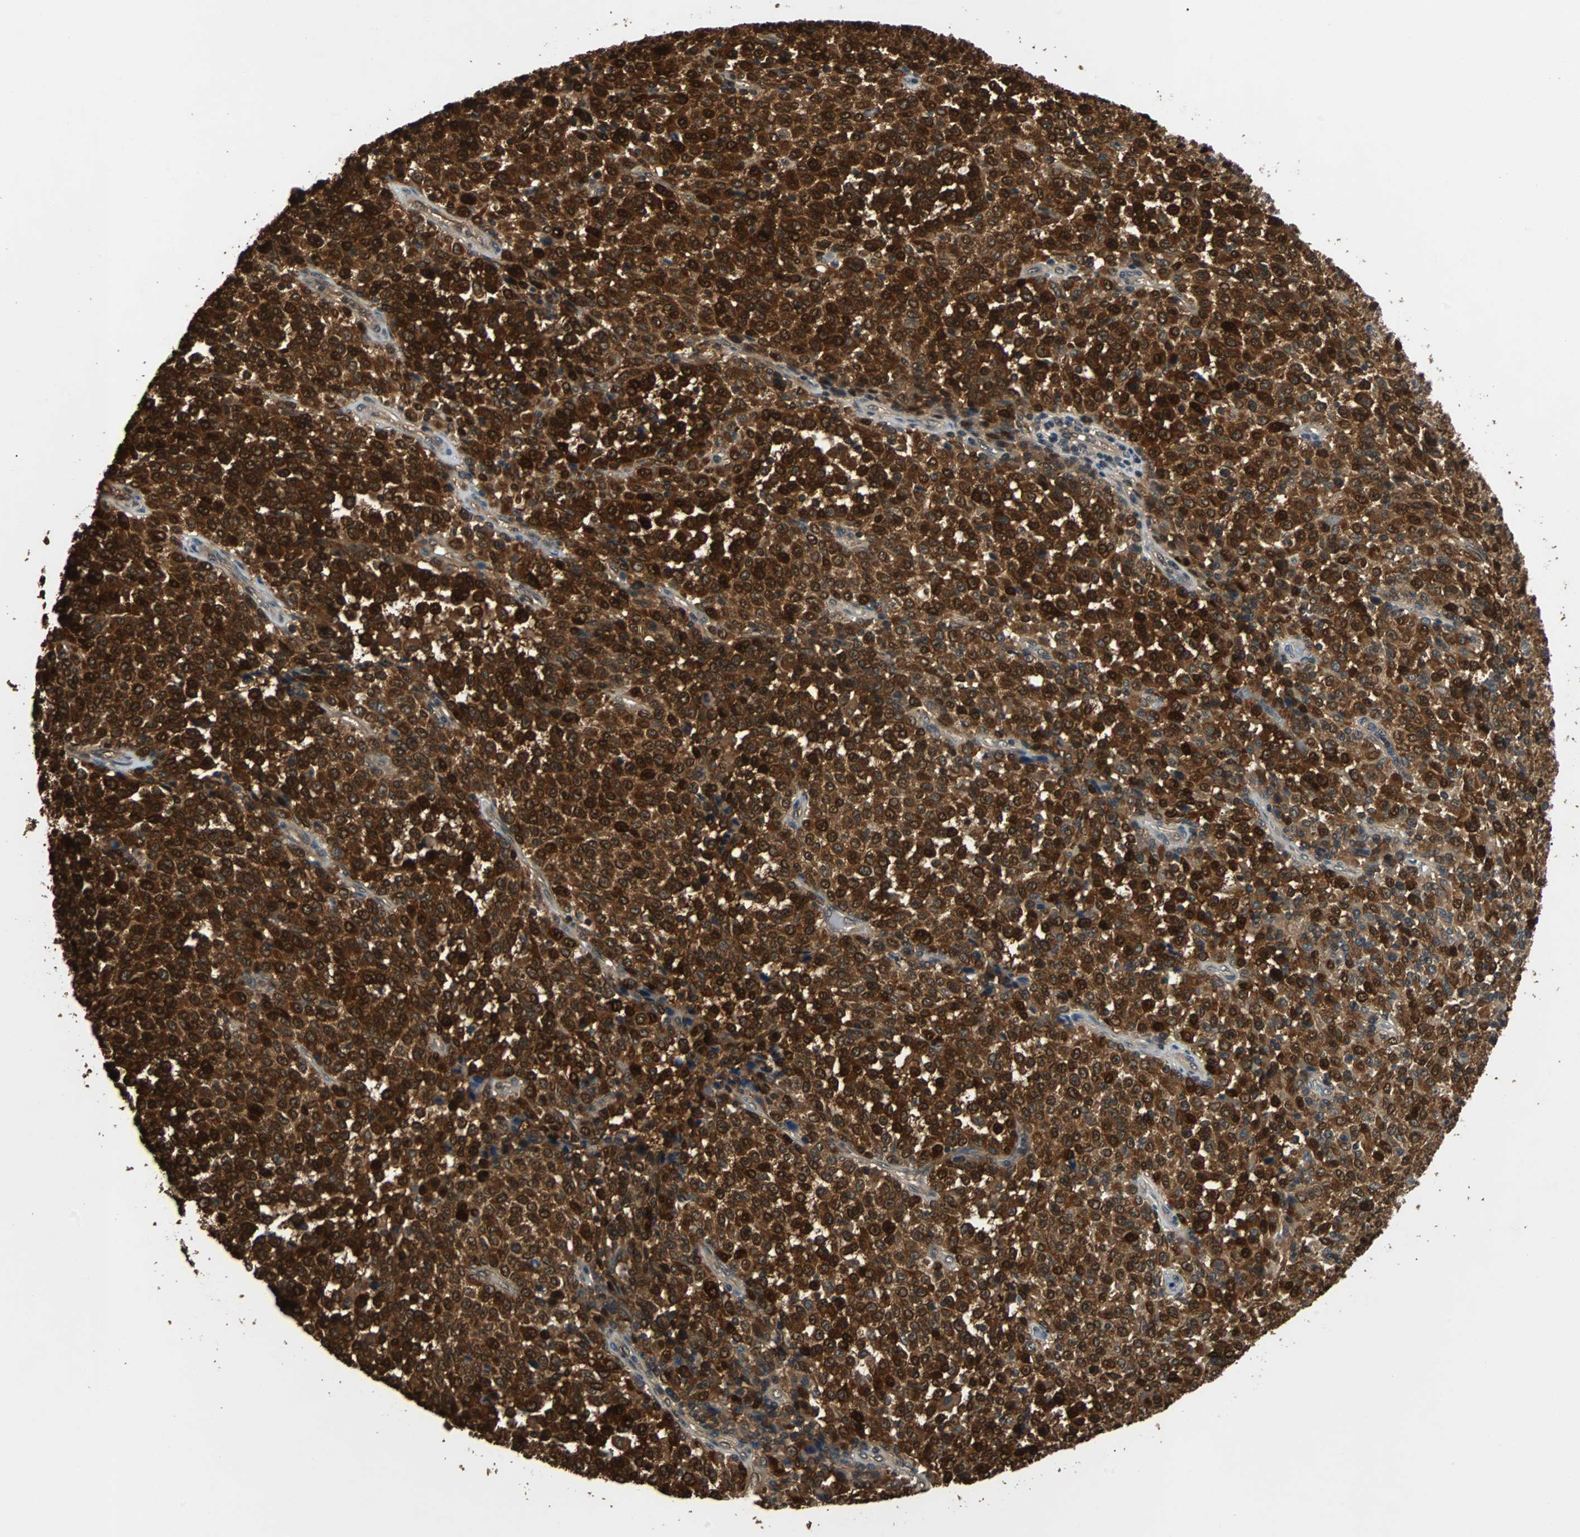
{"staining": {"intensity": "strong", "quantity": ">75%", "location": "cytoplasmic/membranous,nuclear"}, "tissue": "melanoma", "cell_type": "Tumor cells", "image_type": "cancer", "snomed": [{"axis": "morphology", "description": "Malignant melanoma, Metastatic site"}, {"axis": "topography", "description": "Pancreas"}], "caption": "Human melanoma stained for a protein (brown) displays strong cytoplasmic/membranous and nuclear positive staining in about >75% of tumor cells.", "gene": "PRDX6", "patient": {"sex": "female", "age": 30}}